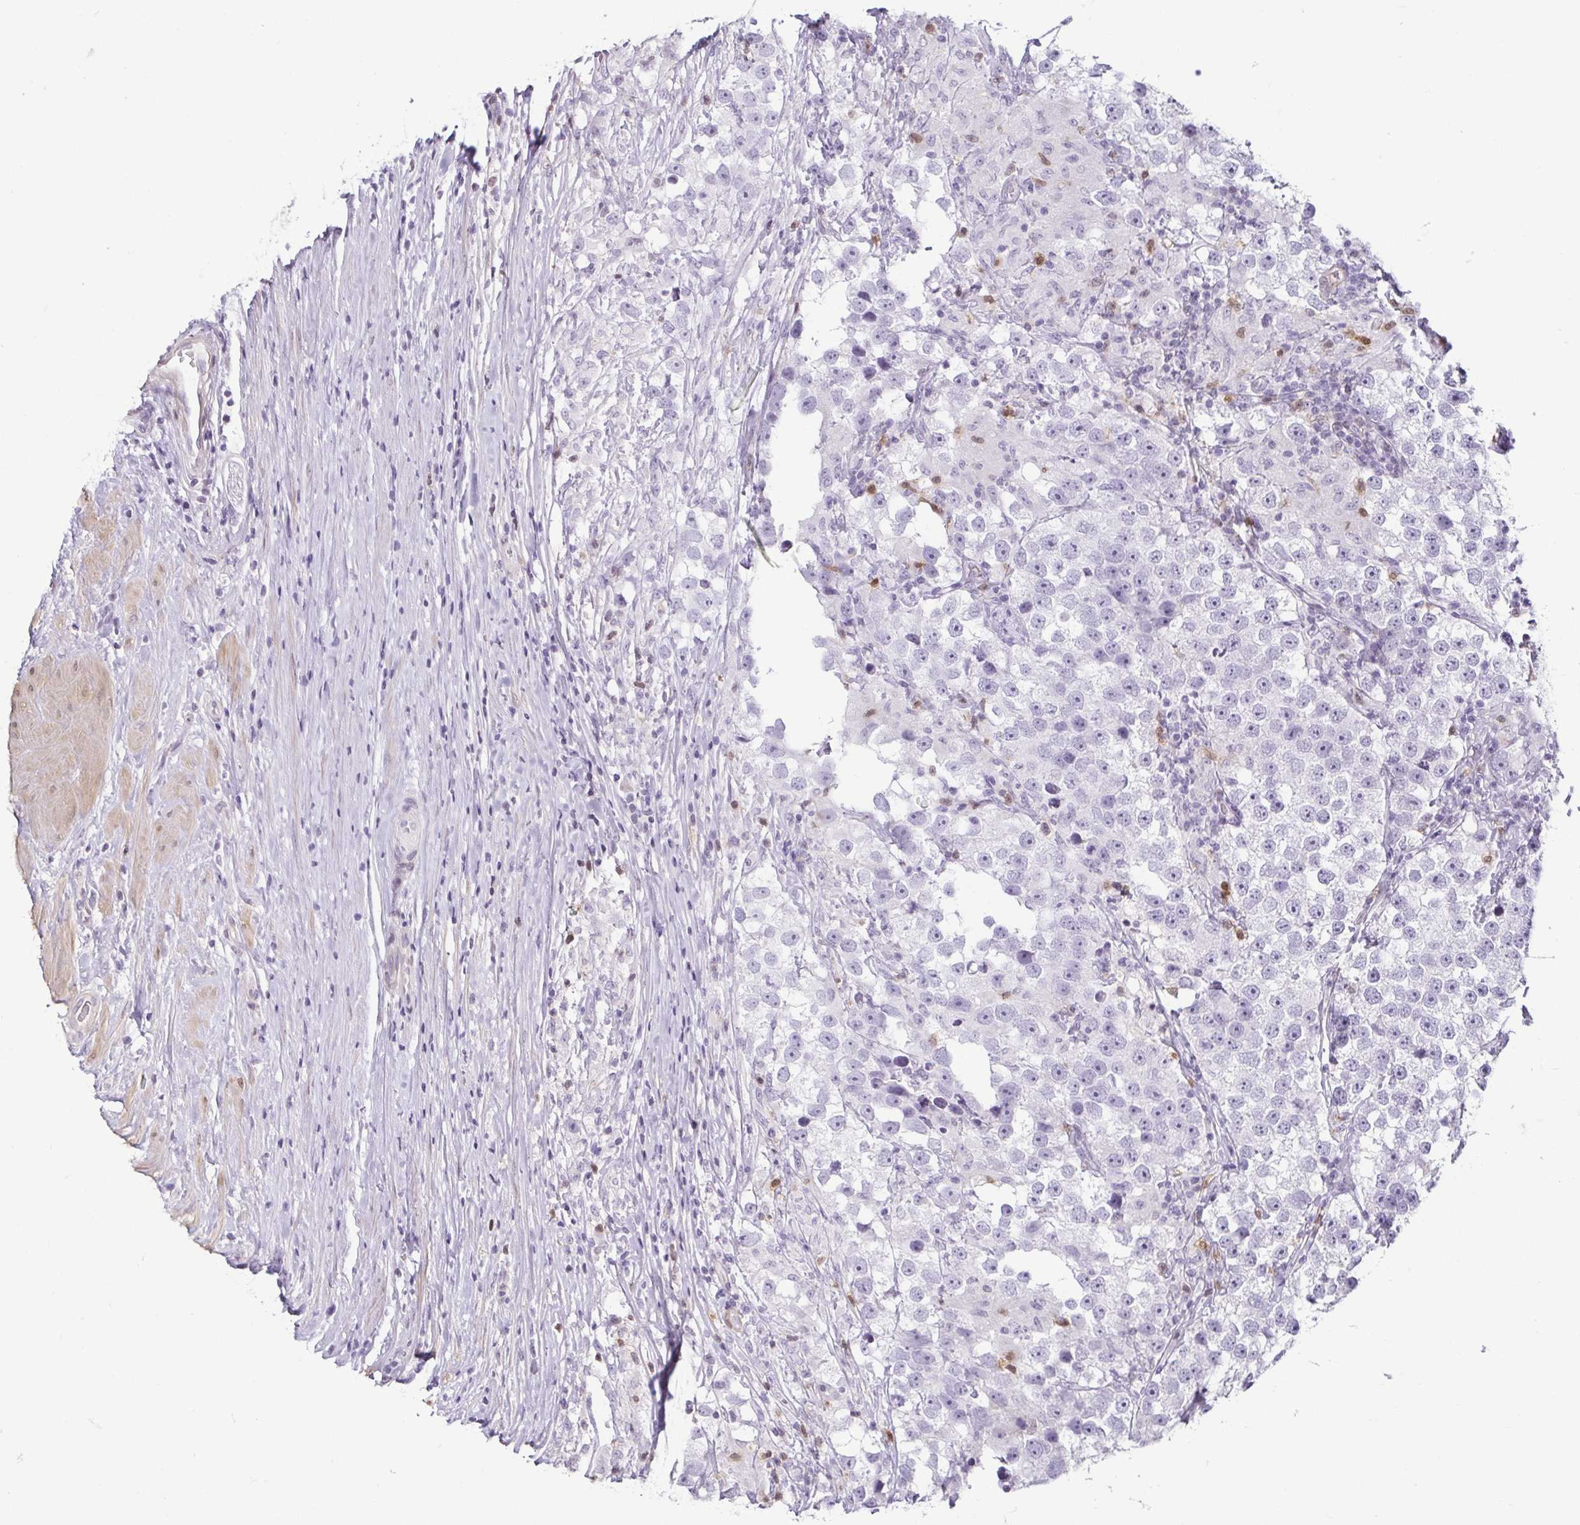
{"staining": {"intensity": "negative", "quantity": "none", "location": "none"}, "tissue": "testis cancer", "cell_type": "Tumor cells", "image_type": "cancer", "snomed": [{"axis": "morphology", "description": "Seminoma, NOS"}, {"axis": "topography", "description": "Testis"}], "caption": "Human testis seminoma stained for a protein using immunohistochemistry (IHC) reveals no positivity in tumor cells.", "gene": "HOPX", "patient": {"sex": "male", "age": 46}}